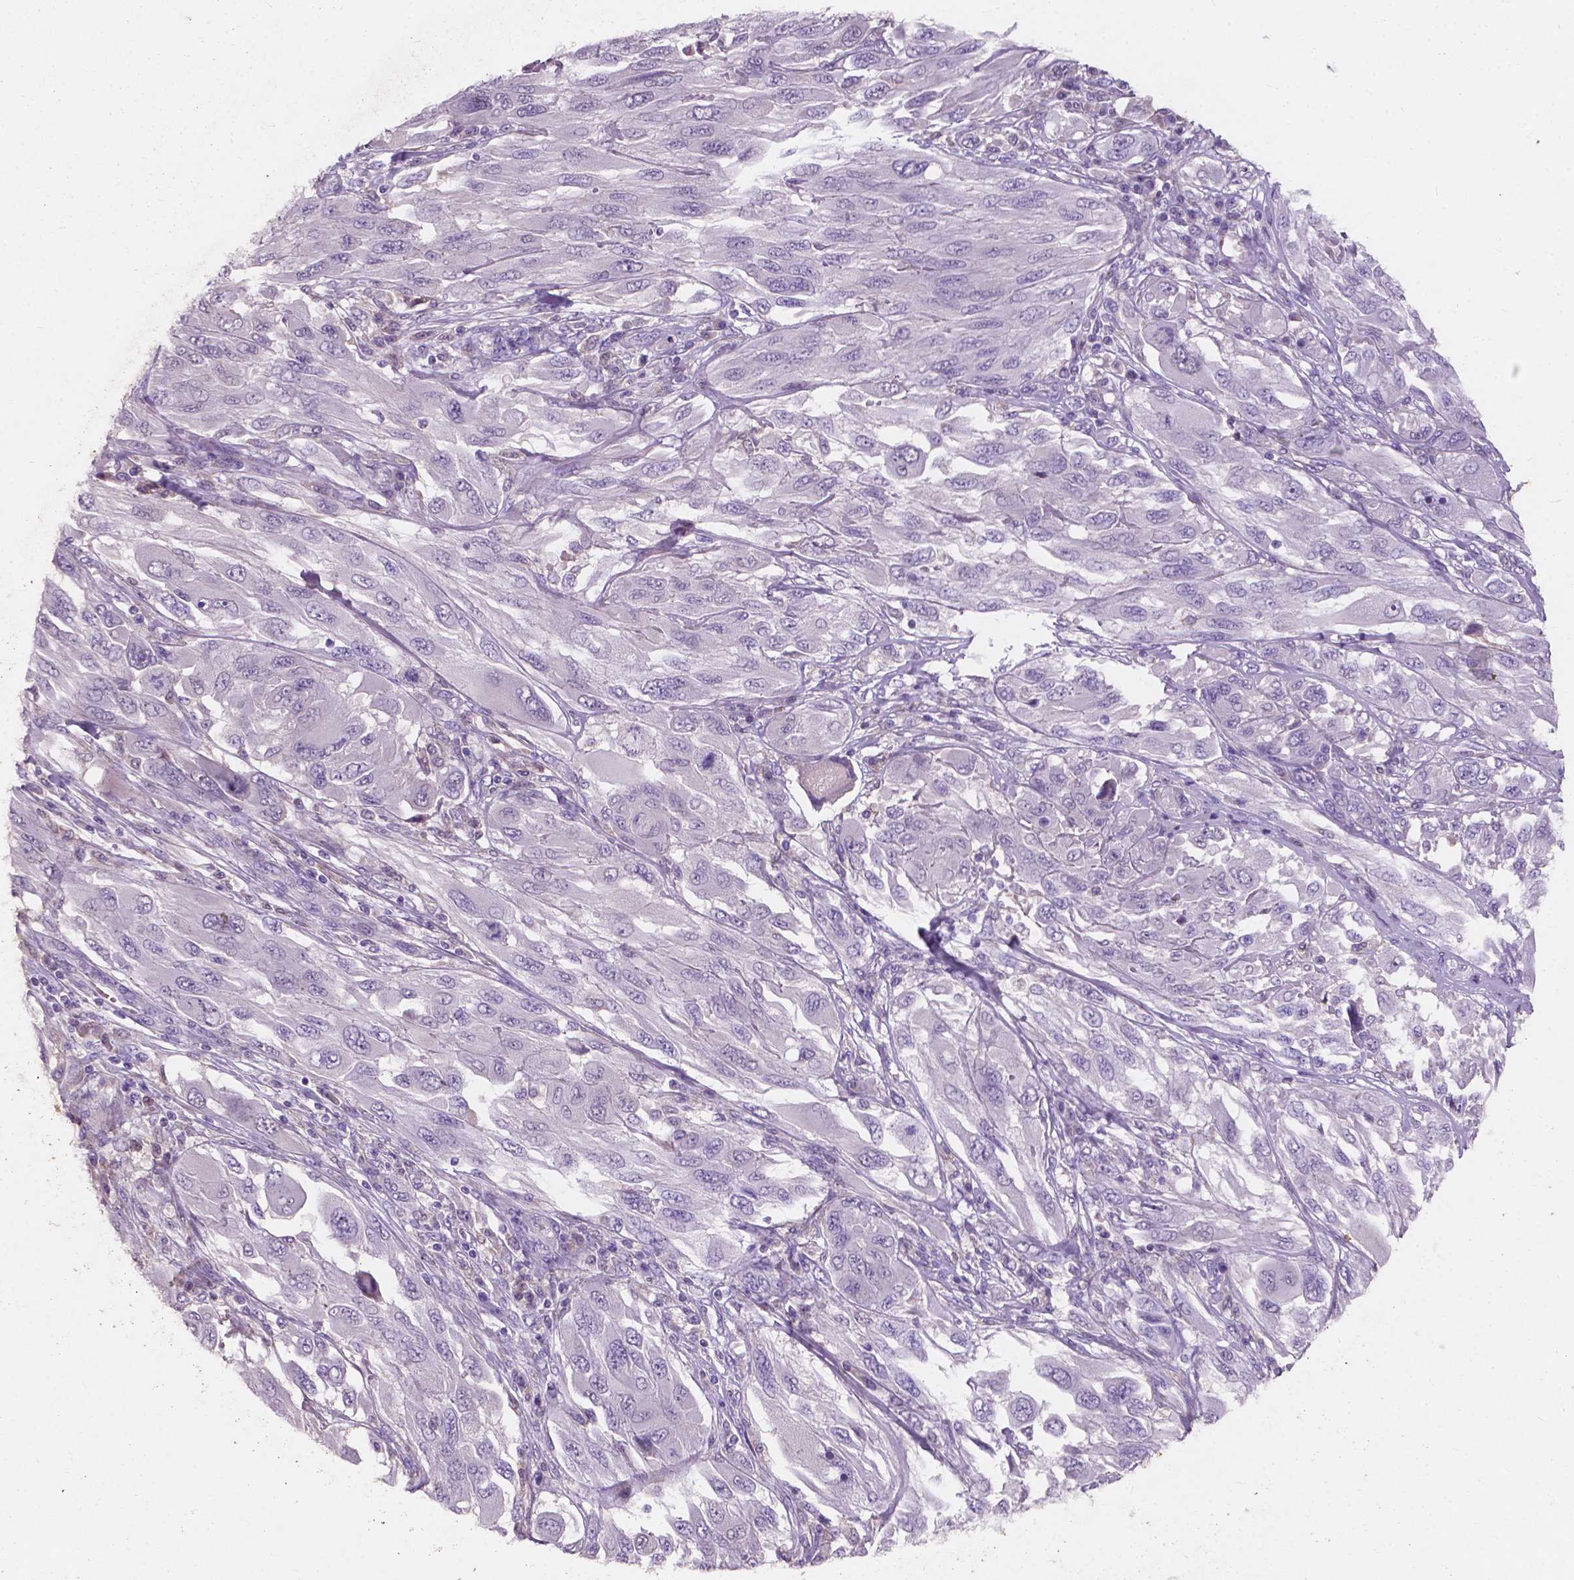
{"staining": {"intensity": "negative", "quantity": "none", "location": "none"}, "tissue": "melanoma", "cell_type": "Tumor cells", "image_type": "cancer", "snomed": [{"axis": "morphology", "description": "Malignant melanoma, NOS"}, {"axis": "topography", "description": "Skin"}], "caption": "Malignant melanoma stained for a protein using immunohistochemistry exhibits no positivity tumor cells.", "gene": "IREB2", "patient": {"sex": "female", "age": 91}}